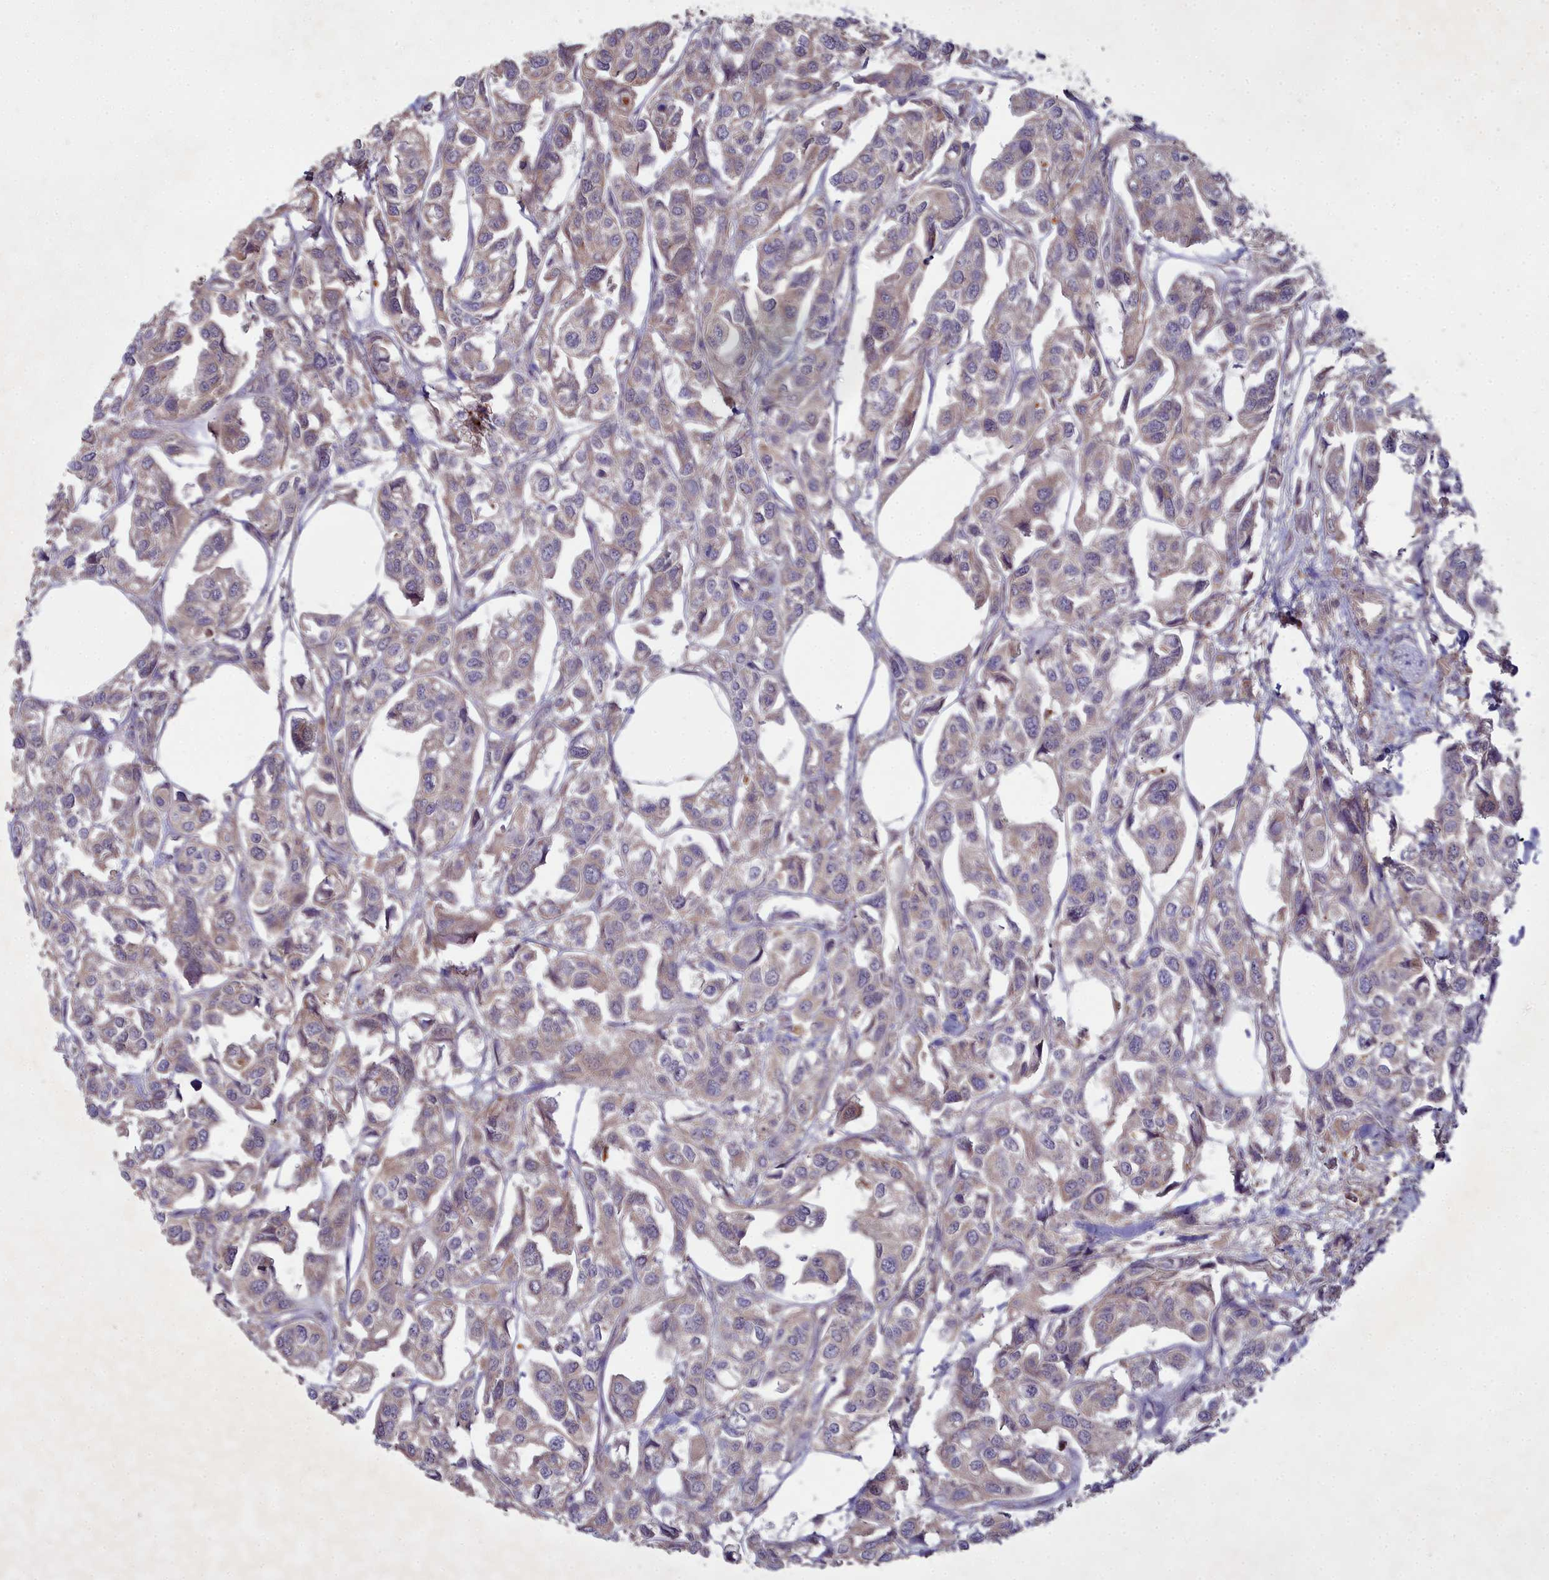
{"staining": {"intensity": "weak", "quantity": "25%-75%", "location": "cytoplasmic/membranous"}, "tissue": "urothelial cancer", "cell_type": "Tumor cells", "image_type": "cancer", "snomed": [{"axis": "morphology", "description": "Urothelial carcinoma, High grade"}, {"axis": "topography", "description": "Urinary bladder"}], "caption": "Immunohistochemistry (IHC) histopathology image of urothelial cancer stained for a protein (brown), which reveals low levels of weak cytoplasmic/membranous expression in about 25%-75% of tumor cells.", "gene": "CCDC167", "patient": {"sex": "male", "age": 67}}